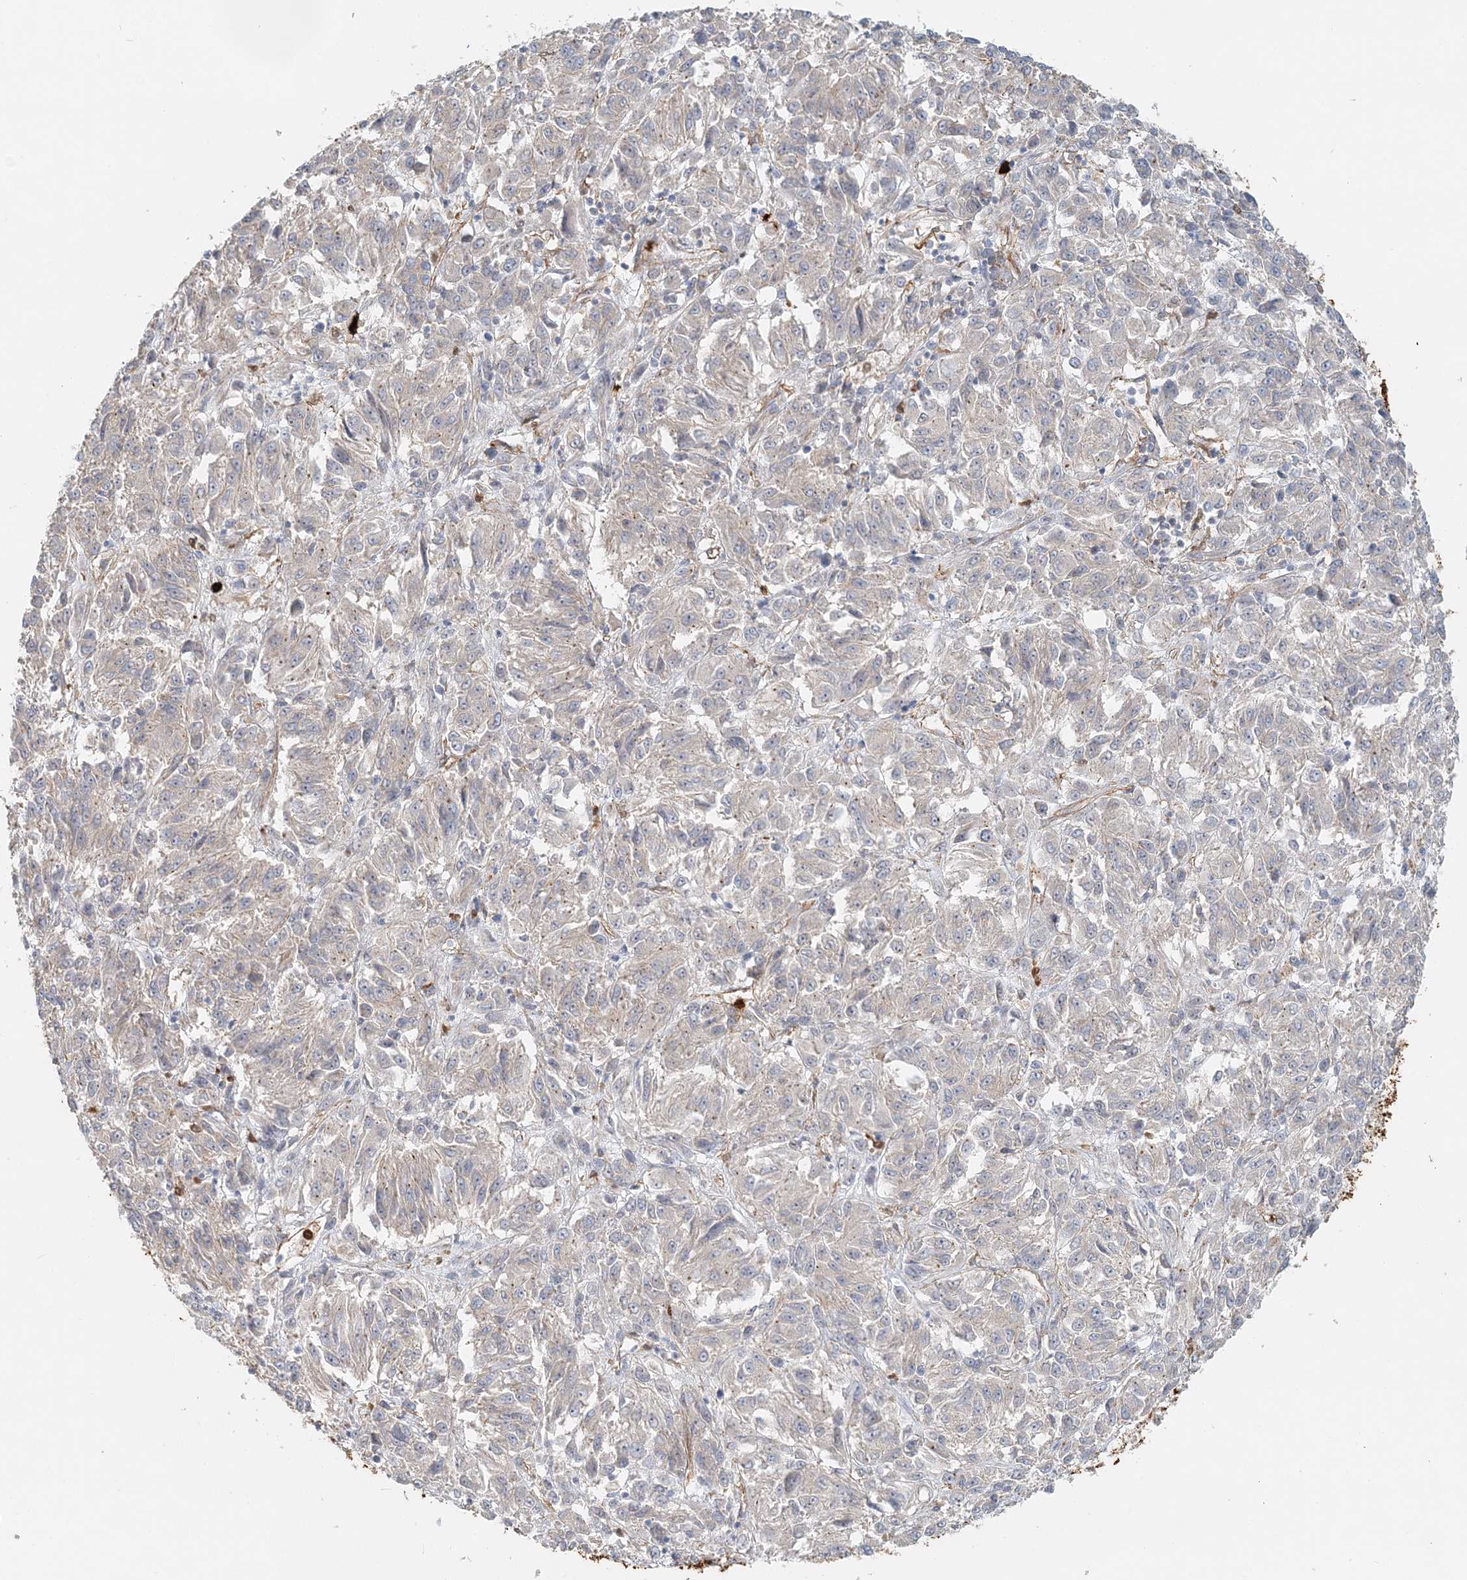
{"staining": {"intensity": "negative", "quantity": "none", "location": "none"}, "tissue": "melanoma", "cell_type": "Tumor cells", "image_type": "cancer", "snomed": [{"axis": "morphology", "description": "Malignant melanoma, Metastatic site"}, {"axis": "topography", "description": "Lung"}], "caption": "Immunohistochemistry histopathology image of neoplastic tissue: malignant melanoma (metastatic site) stained with DAB reveals no significant protein expression in tumor cells.", "gene": "DNAH1", "patient": {"sex": "male", "age": 64}}